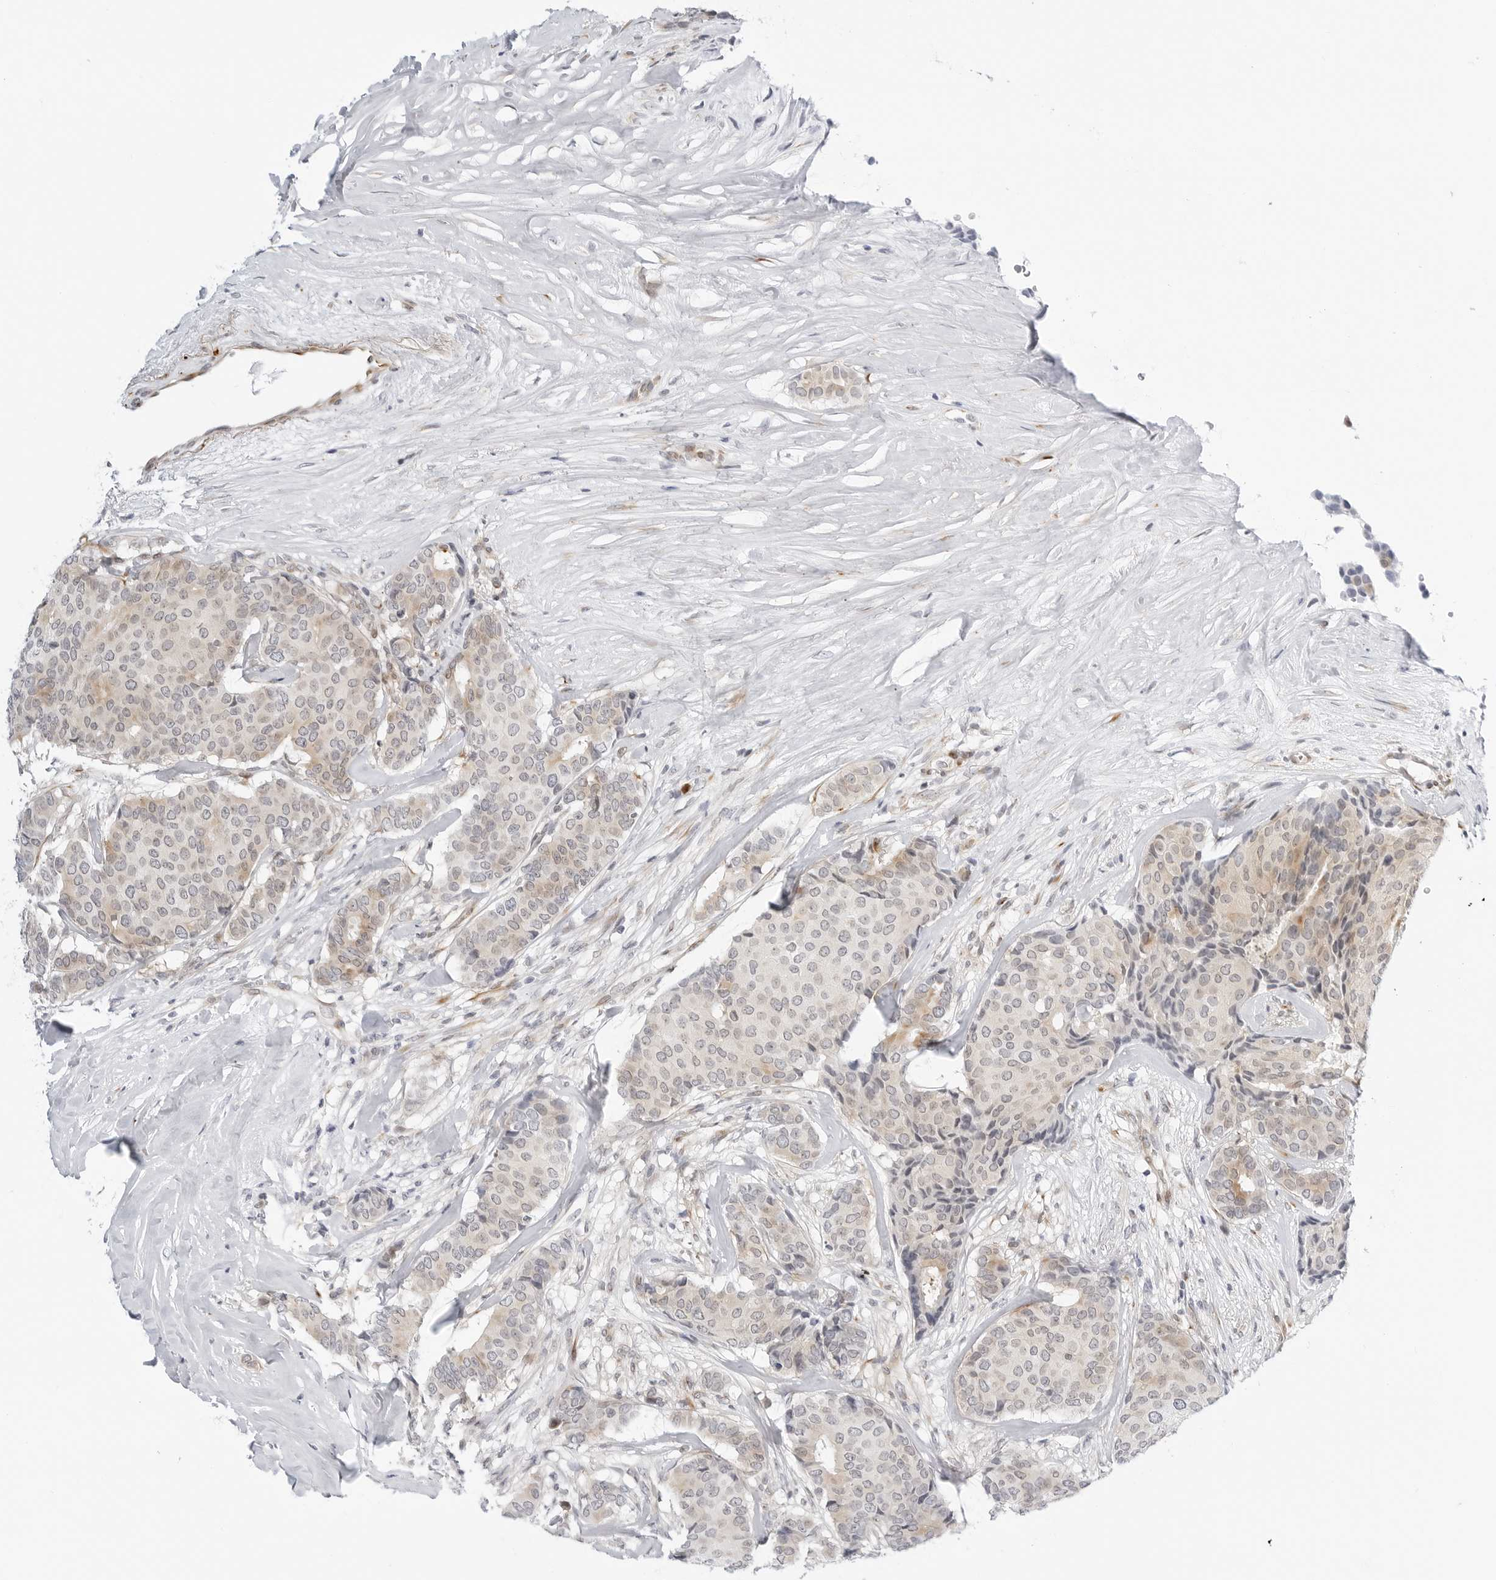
{"staining": {"intensity": "moderate", "quantity": "<25%", "location": "cytoplasmic/membranous"}, "tissue": "breast cancer", "cell_type": "Tumor cells", "image_type": "cancer", "snomed": [{"axis": "morphology", "description": "Duct carcinoma"}, {"axis": "topography", "description": "Breast"}], "caption": "A histopathology image of intraductal carcinoma (breast) stained for a protein exhibits moderate cytoplasmic/membranous brown staining in tumor cells. The staining was performed using DAB, with brown indicating positive protein expression. Nuclei are stained blue with hematoxylin.", "gene": "MAP2K5", "patient": {"sex": "female", "age": 75}}